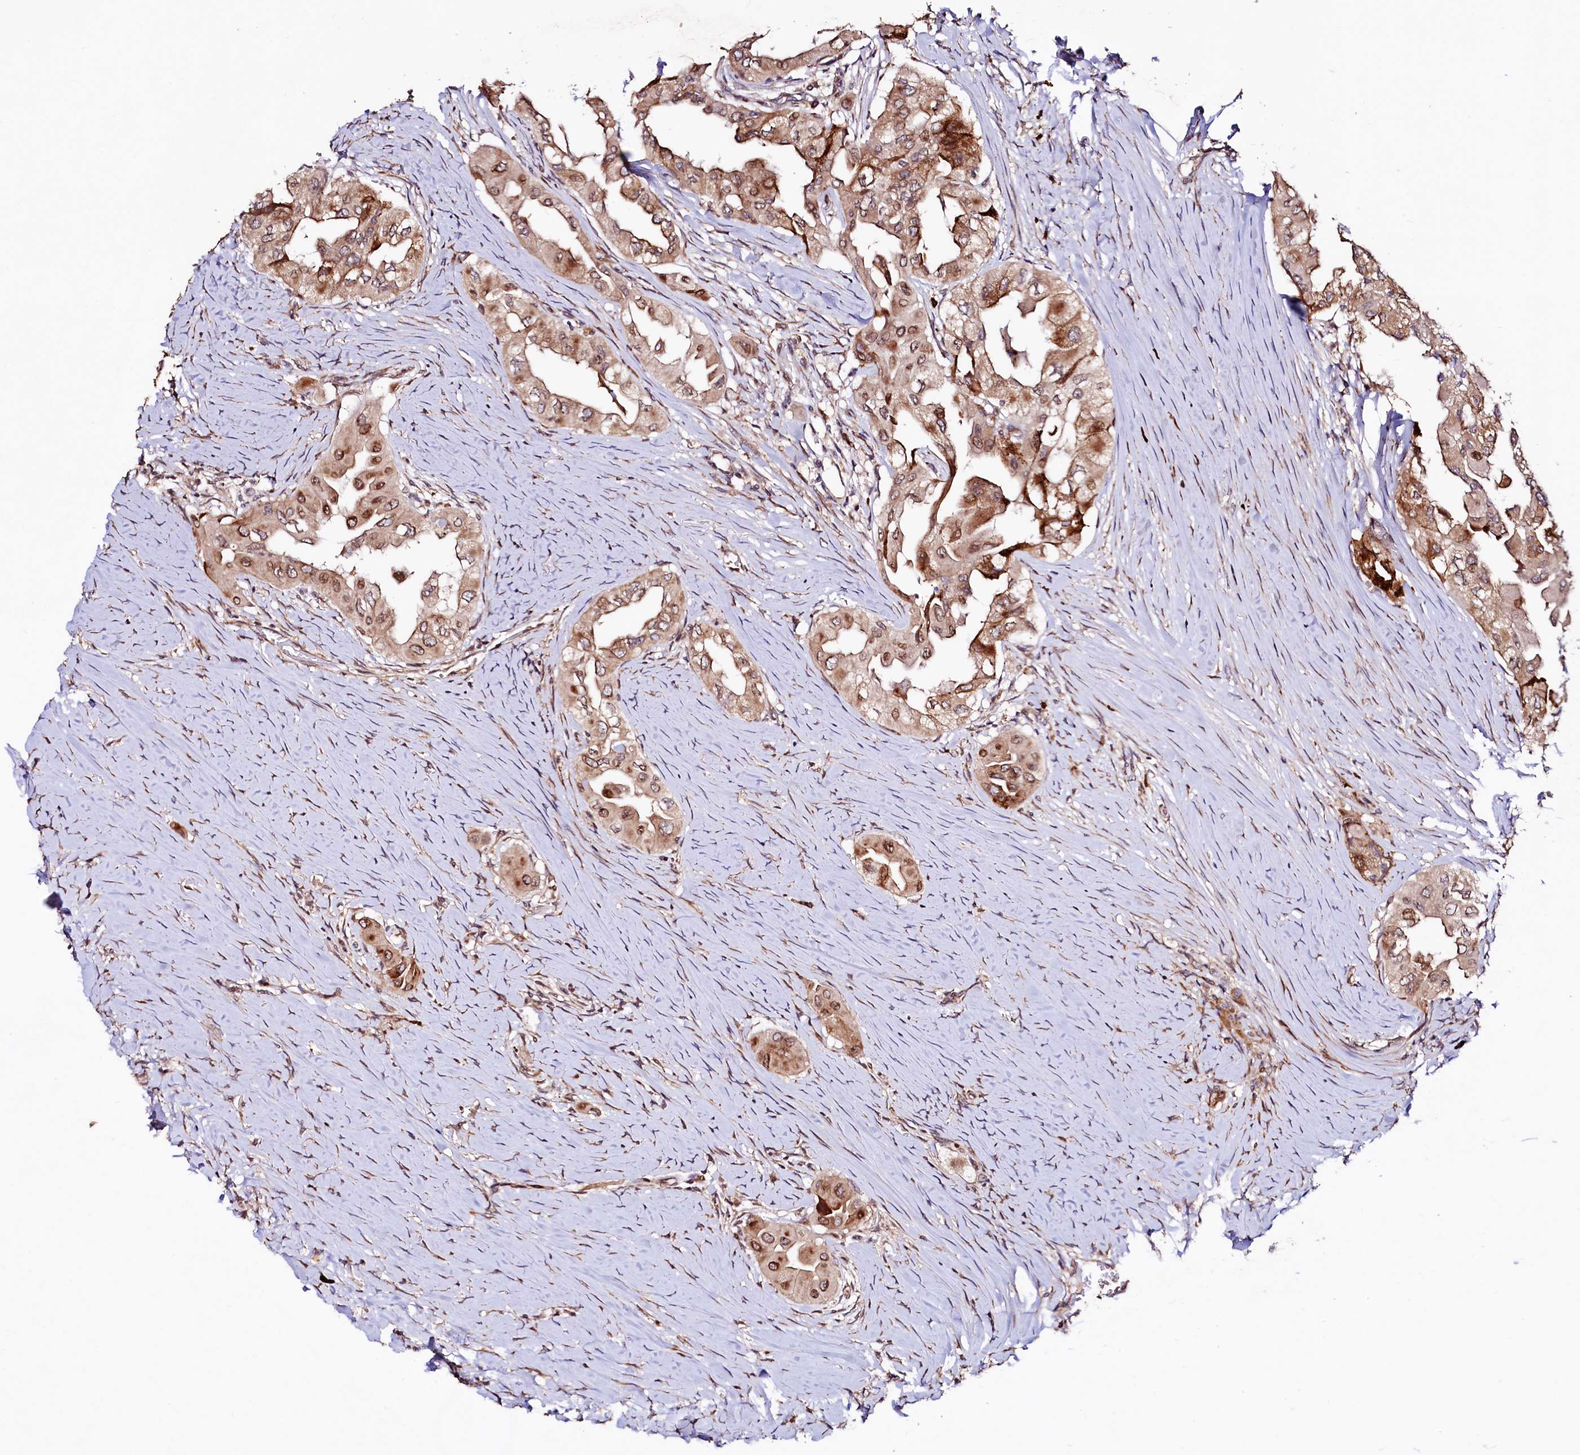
{"staining": {"intensity": "moderate", "quantity": ">75%", "location": "cytoplasmic/membranous,nuclear"}, "tissue": "thyroid cancer", "cell_type": "Tumor cells", "image_type": "cancer", "snomed": [{"axis": "morphology", "description": "Papillary adenocarcinoma, NOS"}, {"axis": "topography", "description": "Thyroid gland"}], "caption": "Brown immunohistochemical staining in thyroid cancer (papillary adenocarcinoma) shows moderate cytoplasmic/membranous and nuclear staining in approximately >75% of tumor cells.", "gene": "C5orf15", "patient": {"sex": "female", "age": 59}}